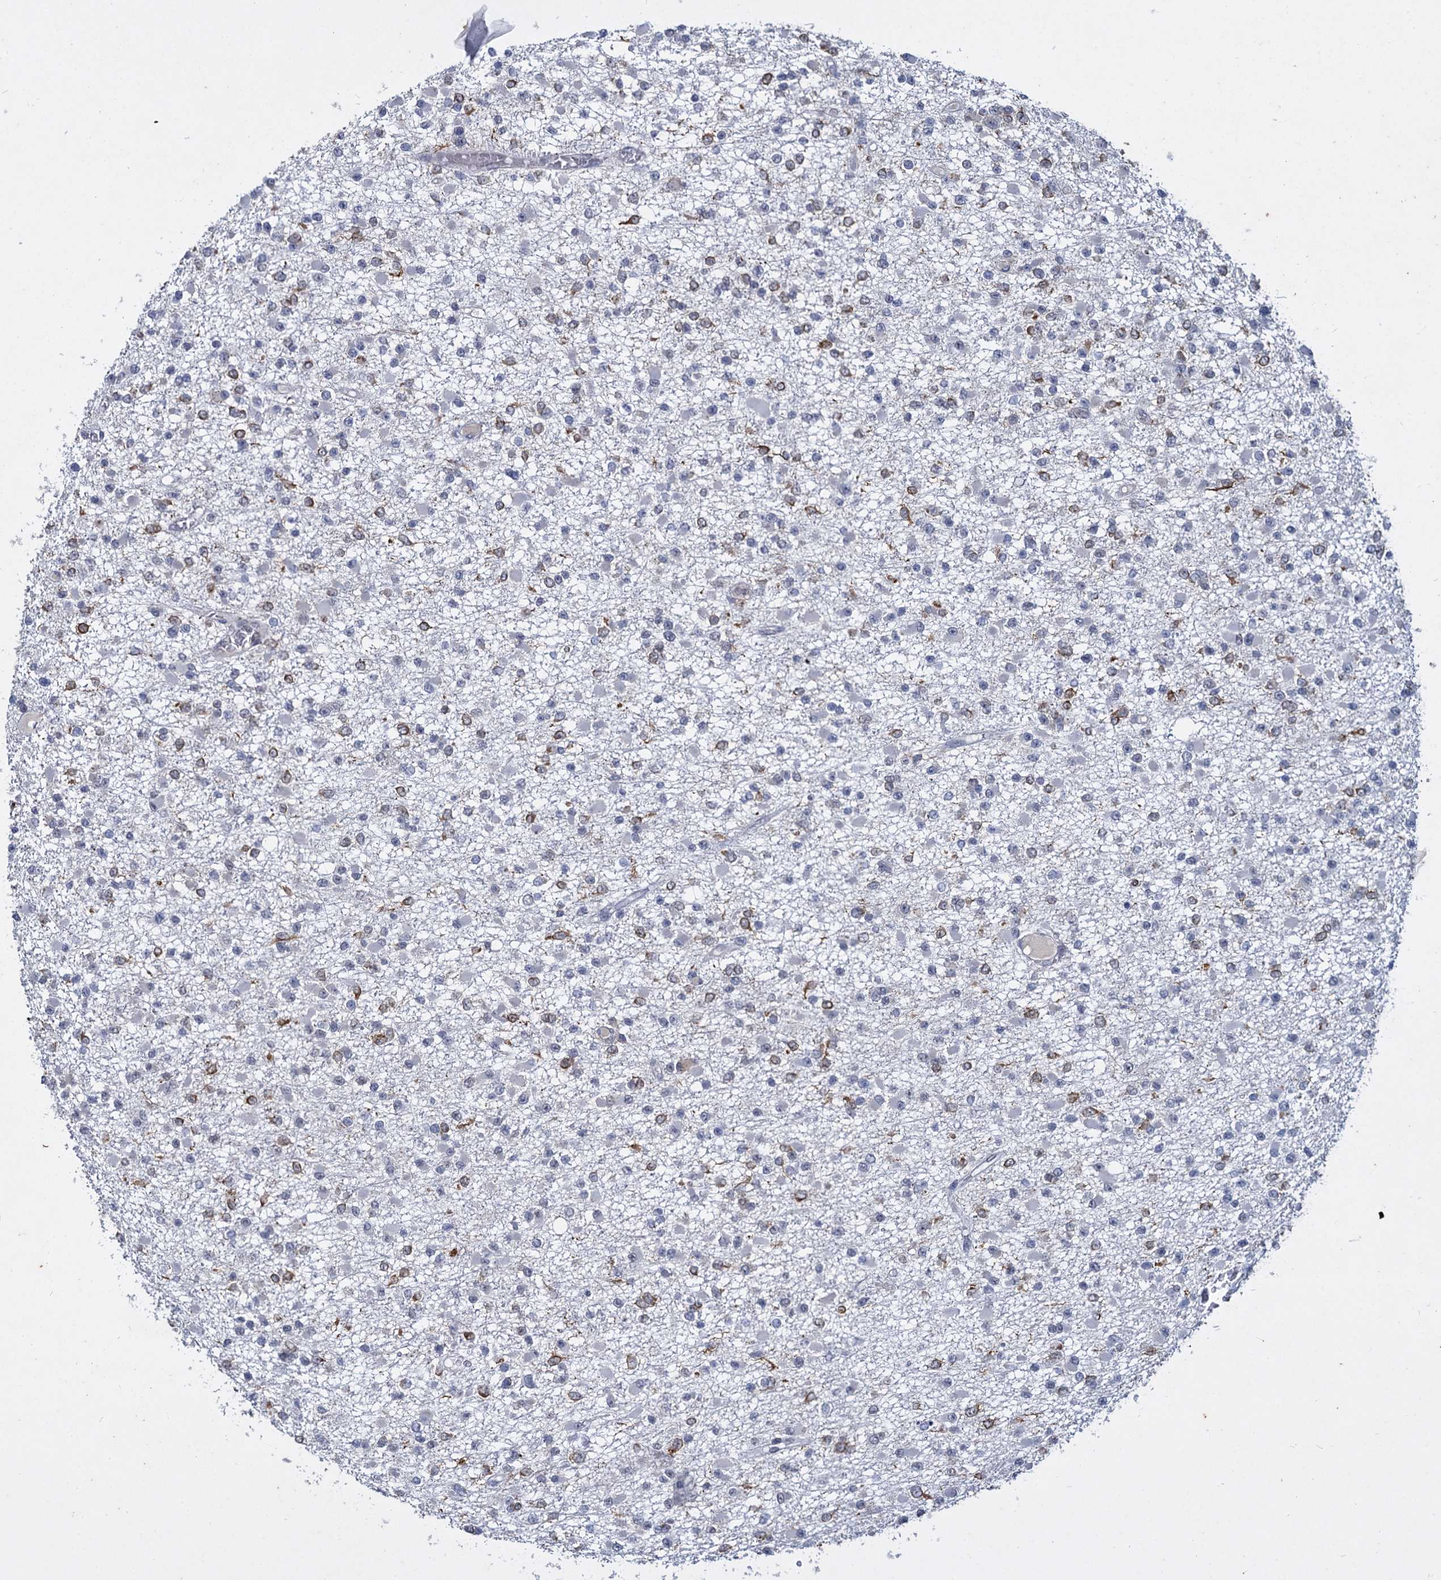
{"staining": {"intensity": "moderate", "quantity": "25%-75%", "location": "cytoplasmic/membranous"}, "tissue": "glioma", "cell_type": "Tumor cells", "image_type": "cancer", "snomed": [{"axis": "morphology", "description": "Glioma, malignant, Low grade"}, {"axis": "topography", "description": "Brain"}], "caption": "The histopathology image displays immunohistochemical staining of glioma. There is moderate cytoplasmic/membranous expression is present in approximately 25%-75% of tumor cells.", "gene": "RPUSD4", "patient": {"sex": "female", "age": 22}}